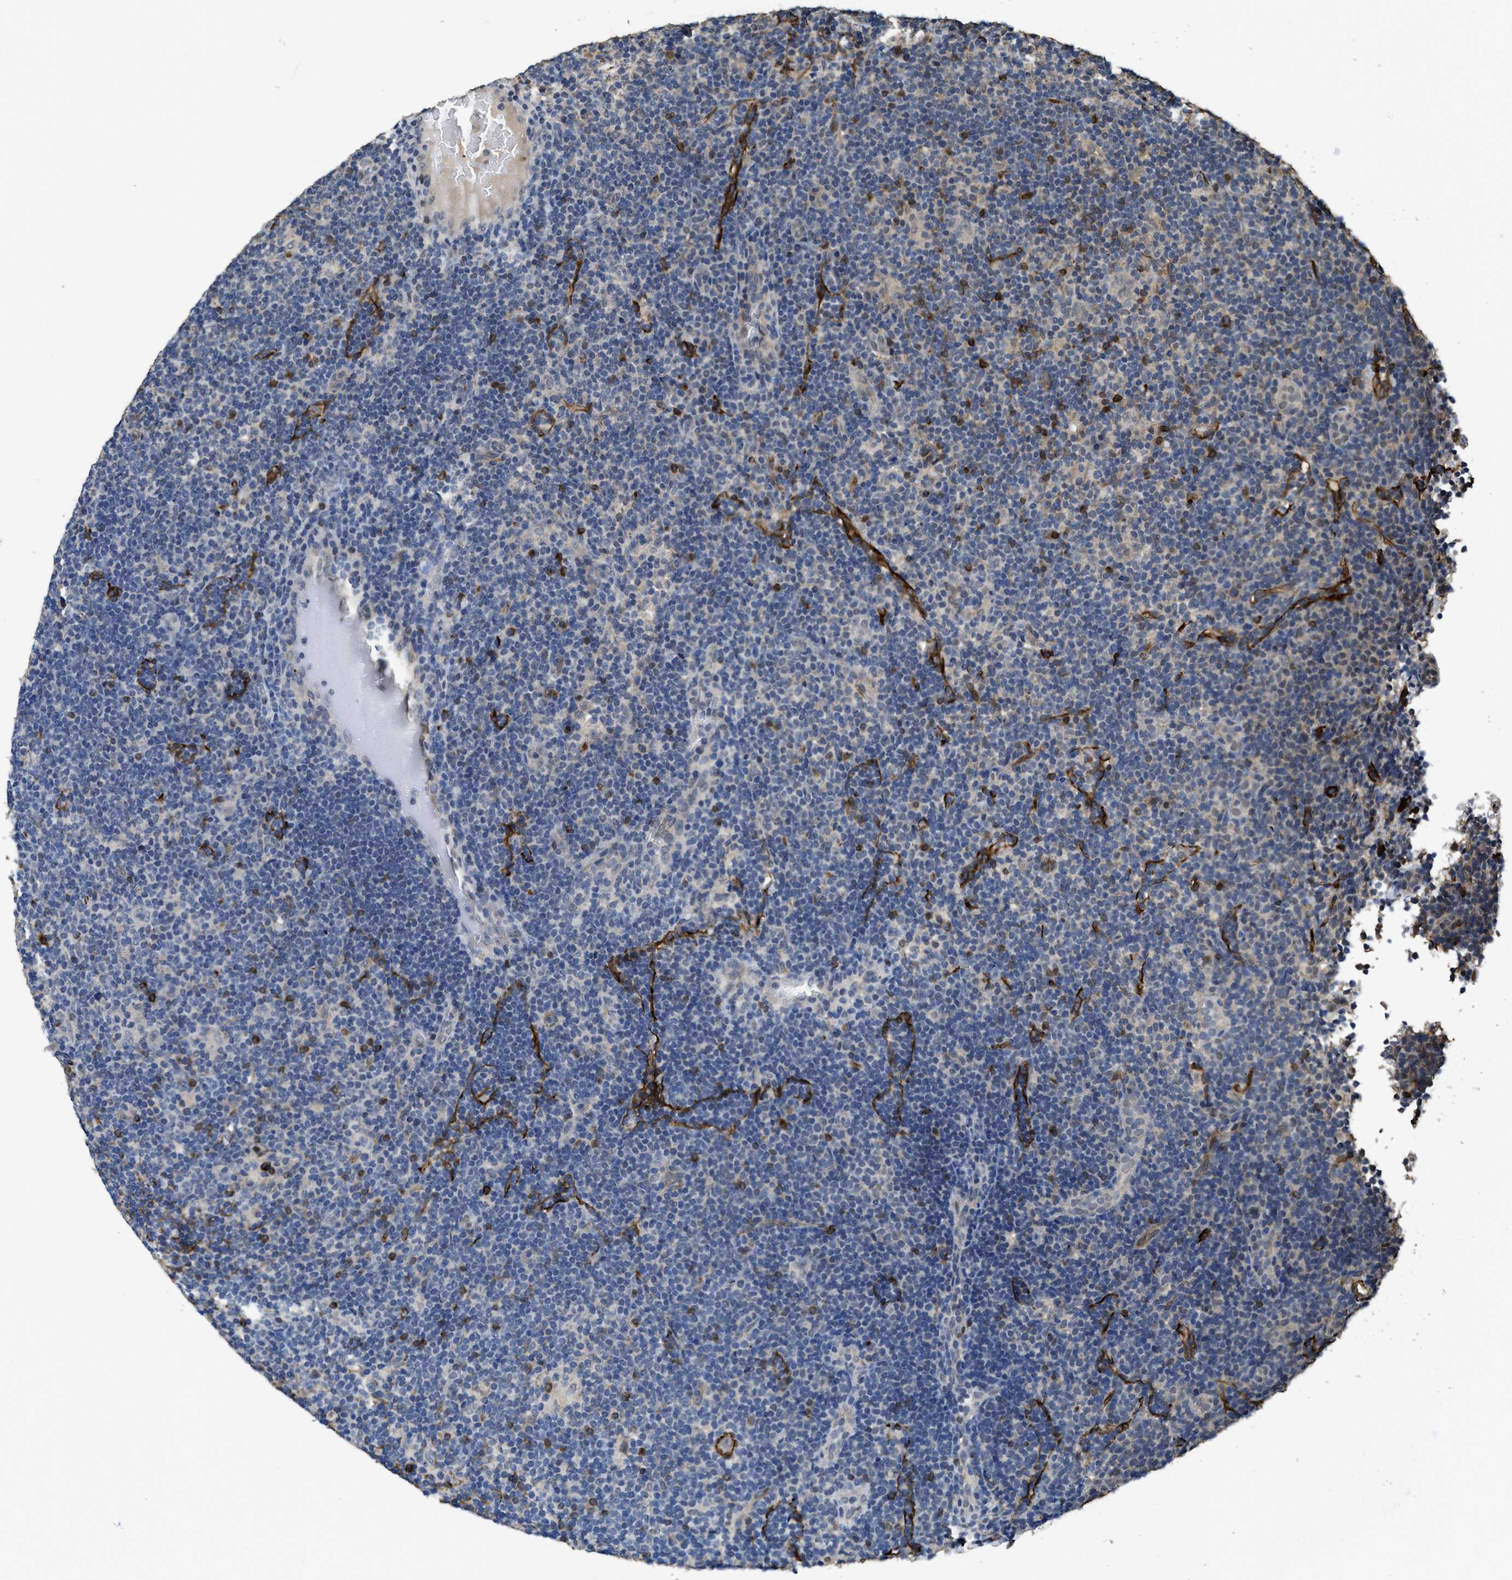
{"staining": {"intensity": "negative", "quantity": "none", "location": "none"}, "tissue": "lymphoma", "cell_type": "Tumor cells", "image_type": "cancer", "snomed": [{"axis": "morphology", "description": "Hodgkin's disease, NOS"}, {"axis": "topography", "description": "Lymph node"}], "caption": "DAB immunohistochemical staining of human Hodgkin's disease shows no significant positivity in tumor cells.", "gene": "SYNM", "patient": {"sex": "female", "age": 57}}